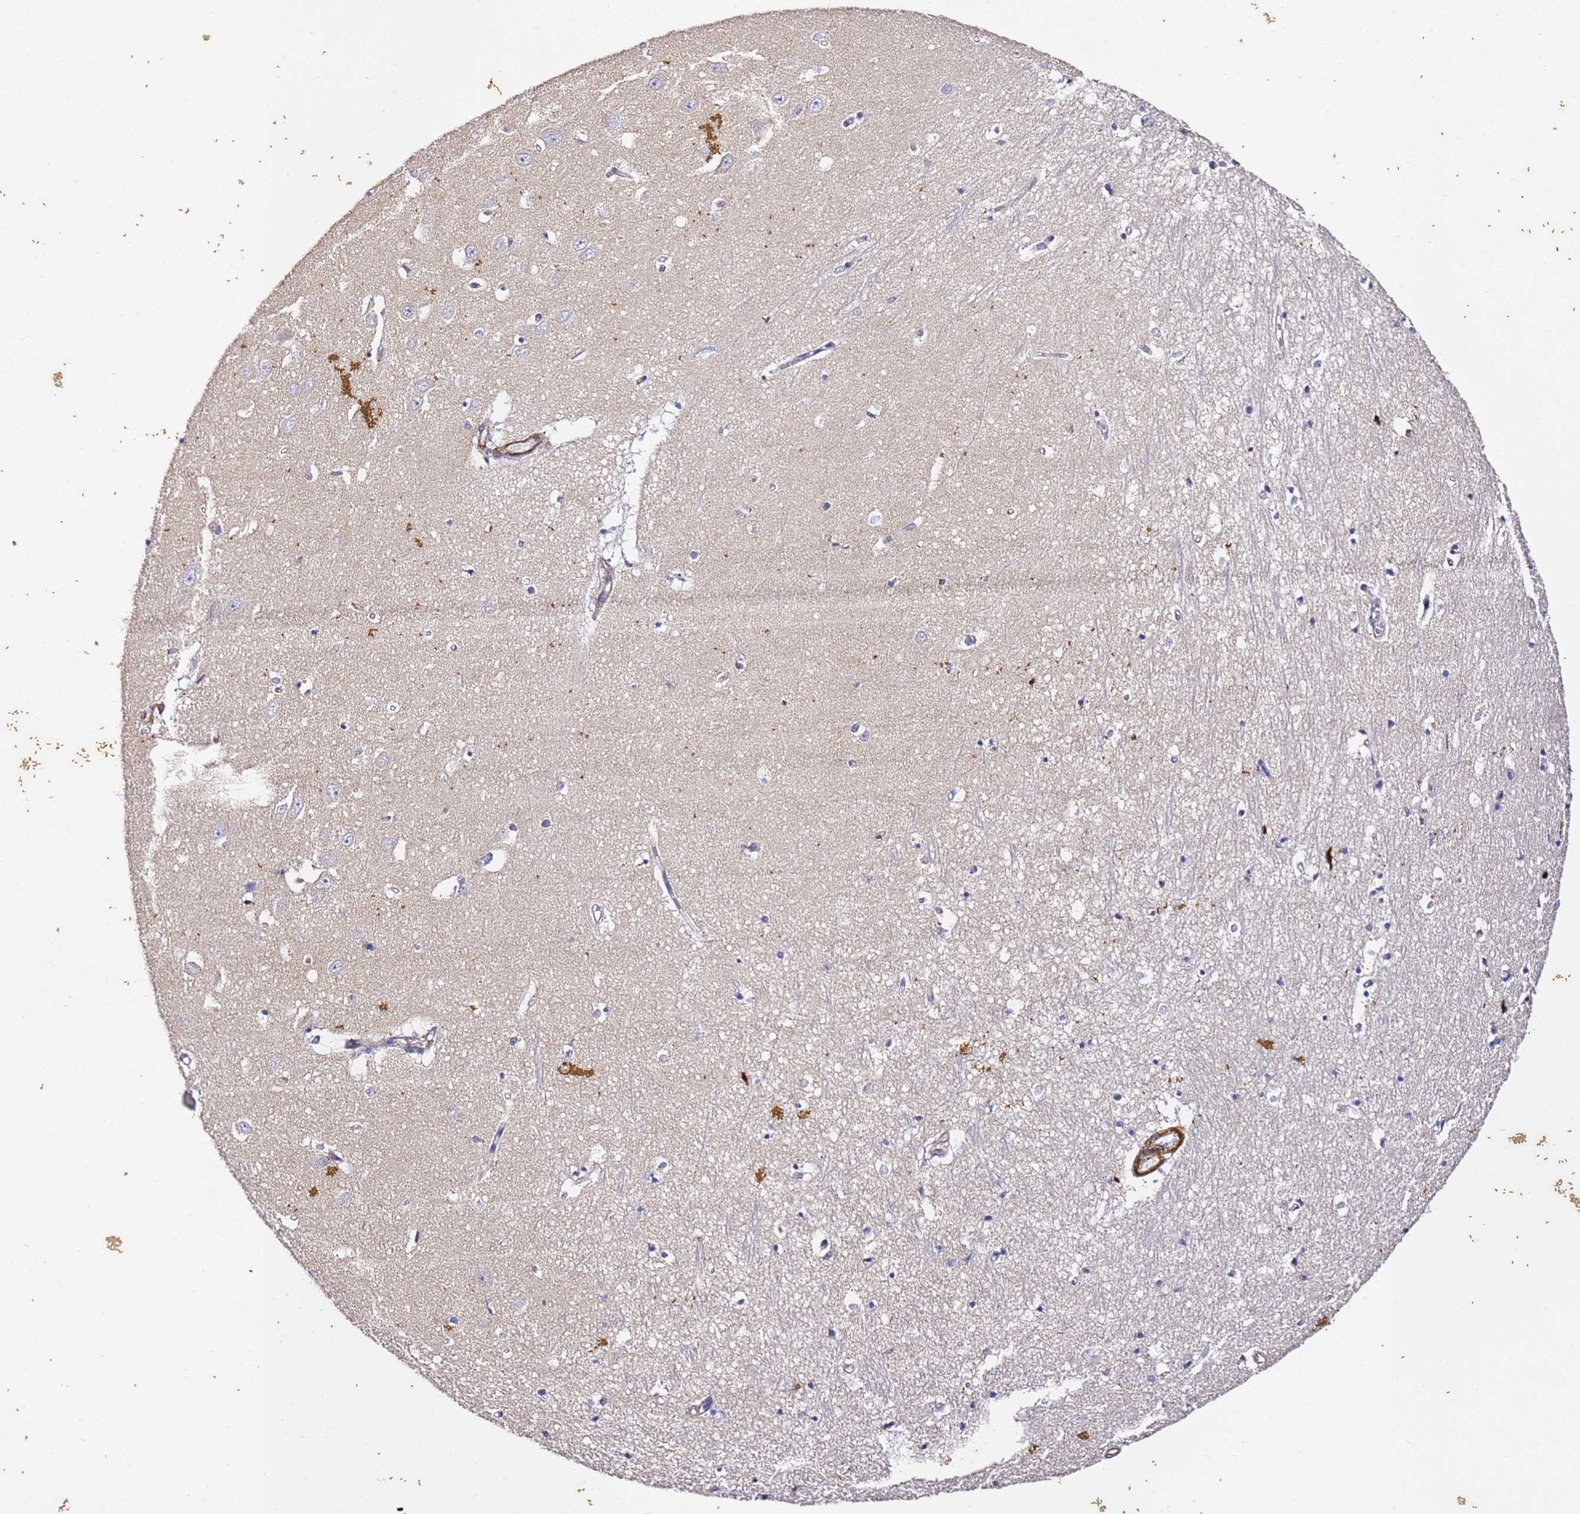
{"staining": {"intensity": "negative", "quantity": "none", "location": "none"}, "tissue": "hippocampus", "cell_type": "Glial cells", "image_type": "normal", "snomed": [{"axis": "morphology", "description": "Normal tissue, NOS"}, {"axis": "topography", "description": "Hippocampus"}], "caption": "IHC of unremarkable human hippocampus exhibits no staining in glial cells.", "gene": "ZNF671", "patient": {"sex": "female", "age": 64}}